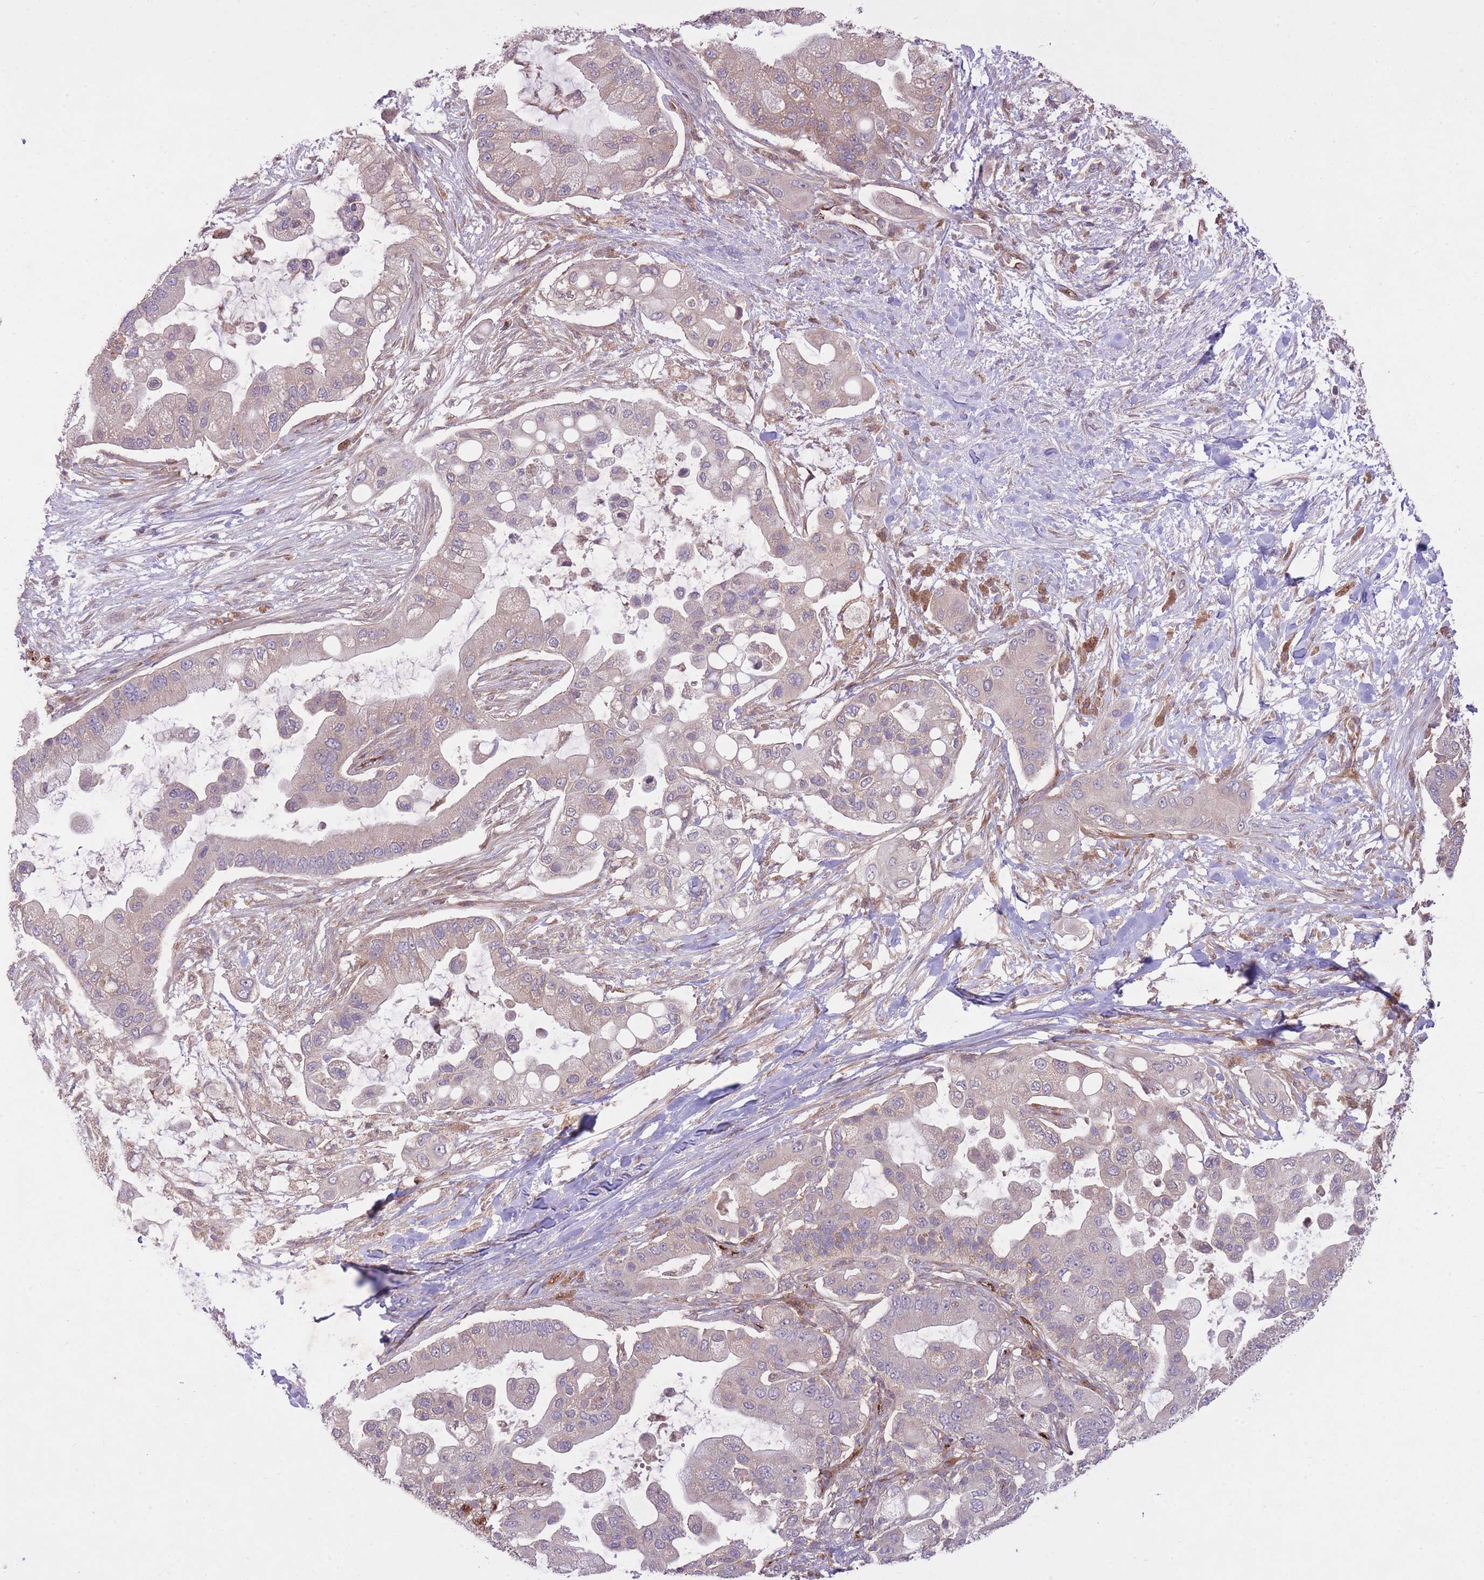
{"staining": {"intensity": "weak", "quantity": "<25%", "location": "cytoplasmic/membranous"}, "tissue": "pancreatic cancer", "cell_type": "Tumor cells", "image_type": "cancer", "snomed": [{"axis": "morphology", "description": "Adenocarcinoma, NOS"}, {"axis": "topography", "description": "Pancreas"}], "caption": "DAB immunohistochemical staining of human pancreatic cancer (adenocarcinoma) shows no significant expression in tumor cells.", "gene": "CISH", "patient": {"sex": "male", "age": 57}}